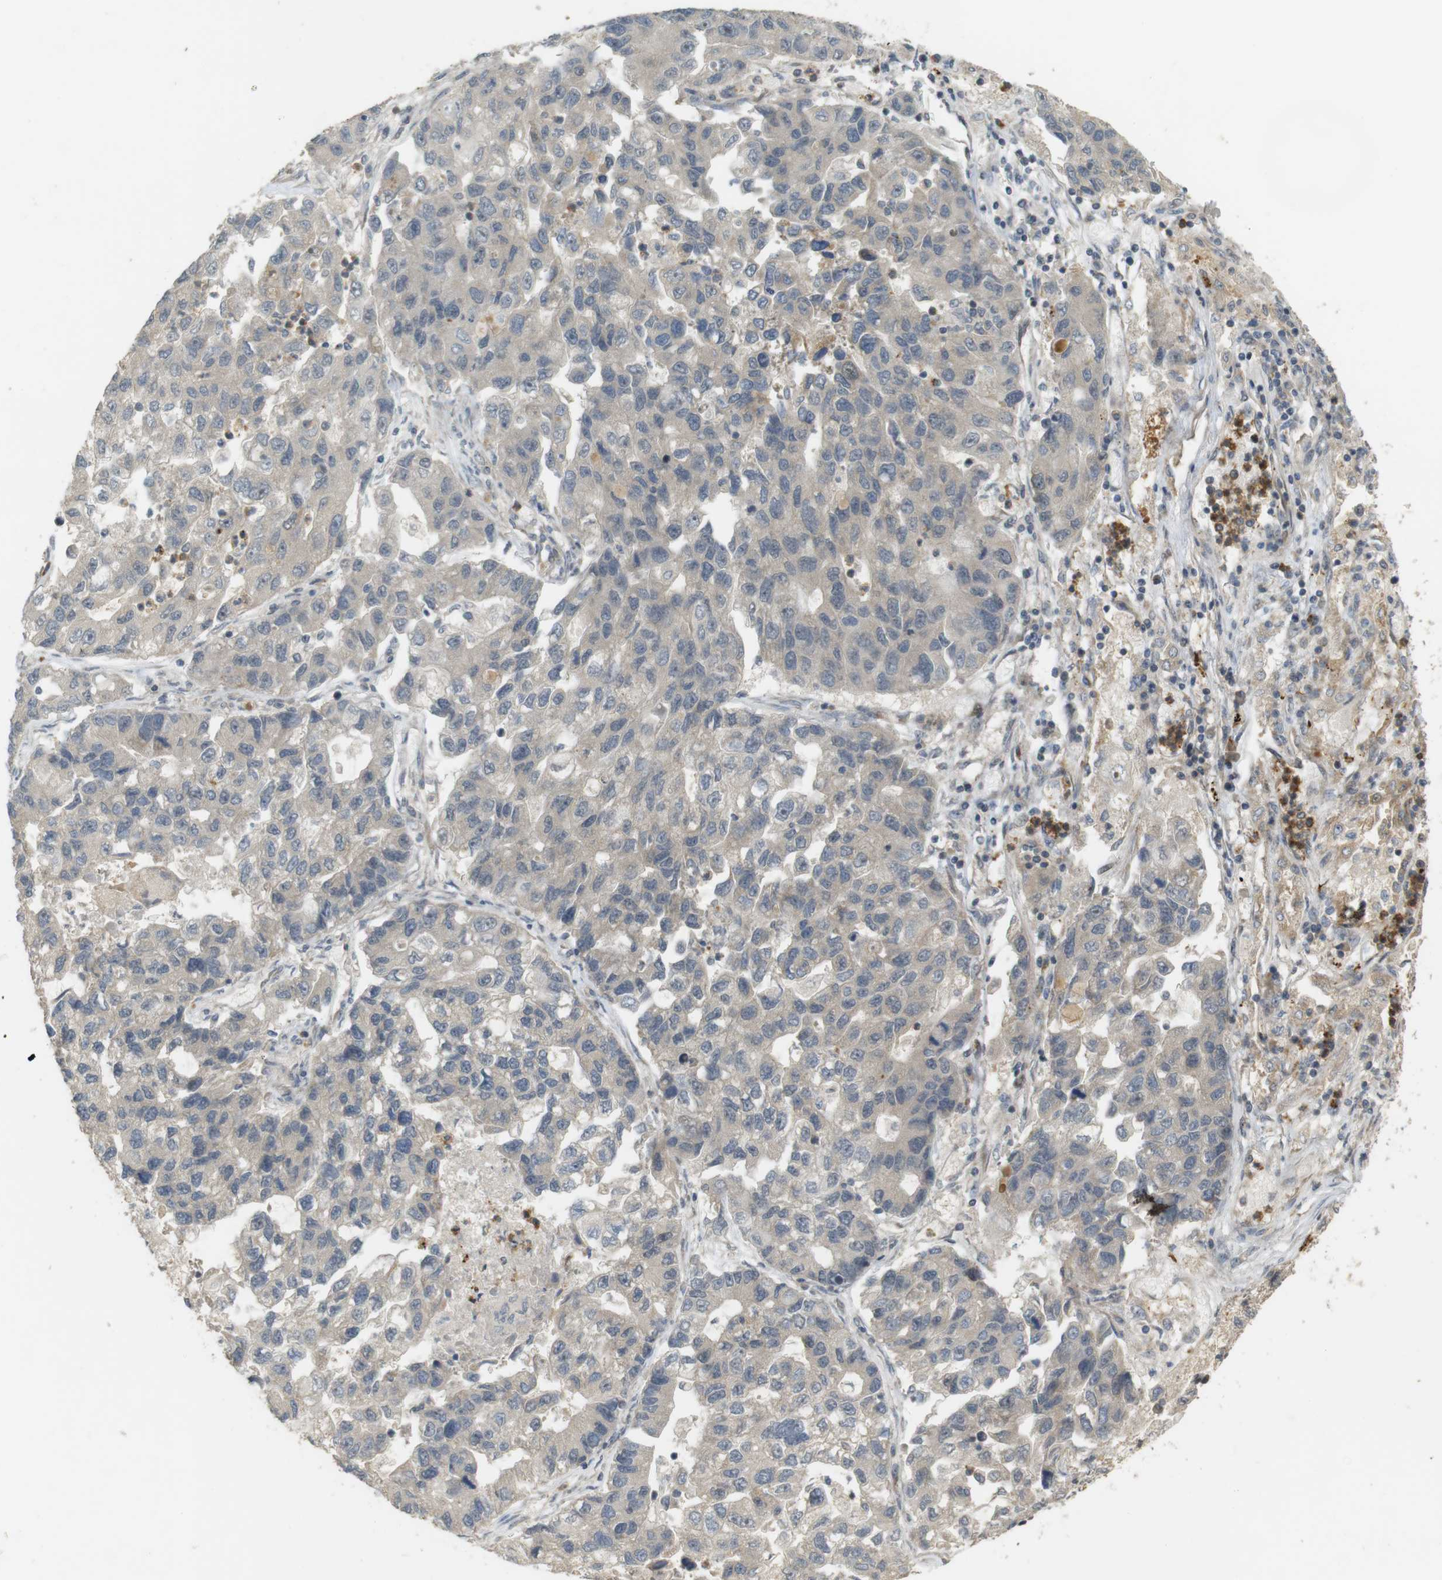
{"staining": {"intensity": "weak", "quantity": ">75%", "location": "cytoplasmic/membranous"}, "tissue": "lung cancer", "cell_type": "Tumor cells", "image_type": "cancer", "snomed": [{"axis": "morphology", "description": "Adenocarcinoma, NOS"}, {"axis": "topography", "description": "Lung"}], "caption": "IHC image of neoplastic tissue: lung cancer (adenocarcinoma) stained using IHC displays low levels of weak protein expression localized specifically in the cytoplasmic/membranous of tumor cells, appearing as a cytoplasmic/membranous brown color.", "gene": "TMX3", "patient": {"sex": "female", "age": 51}}